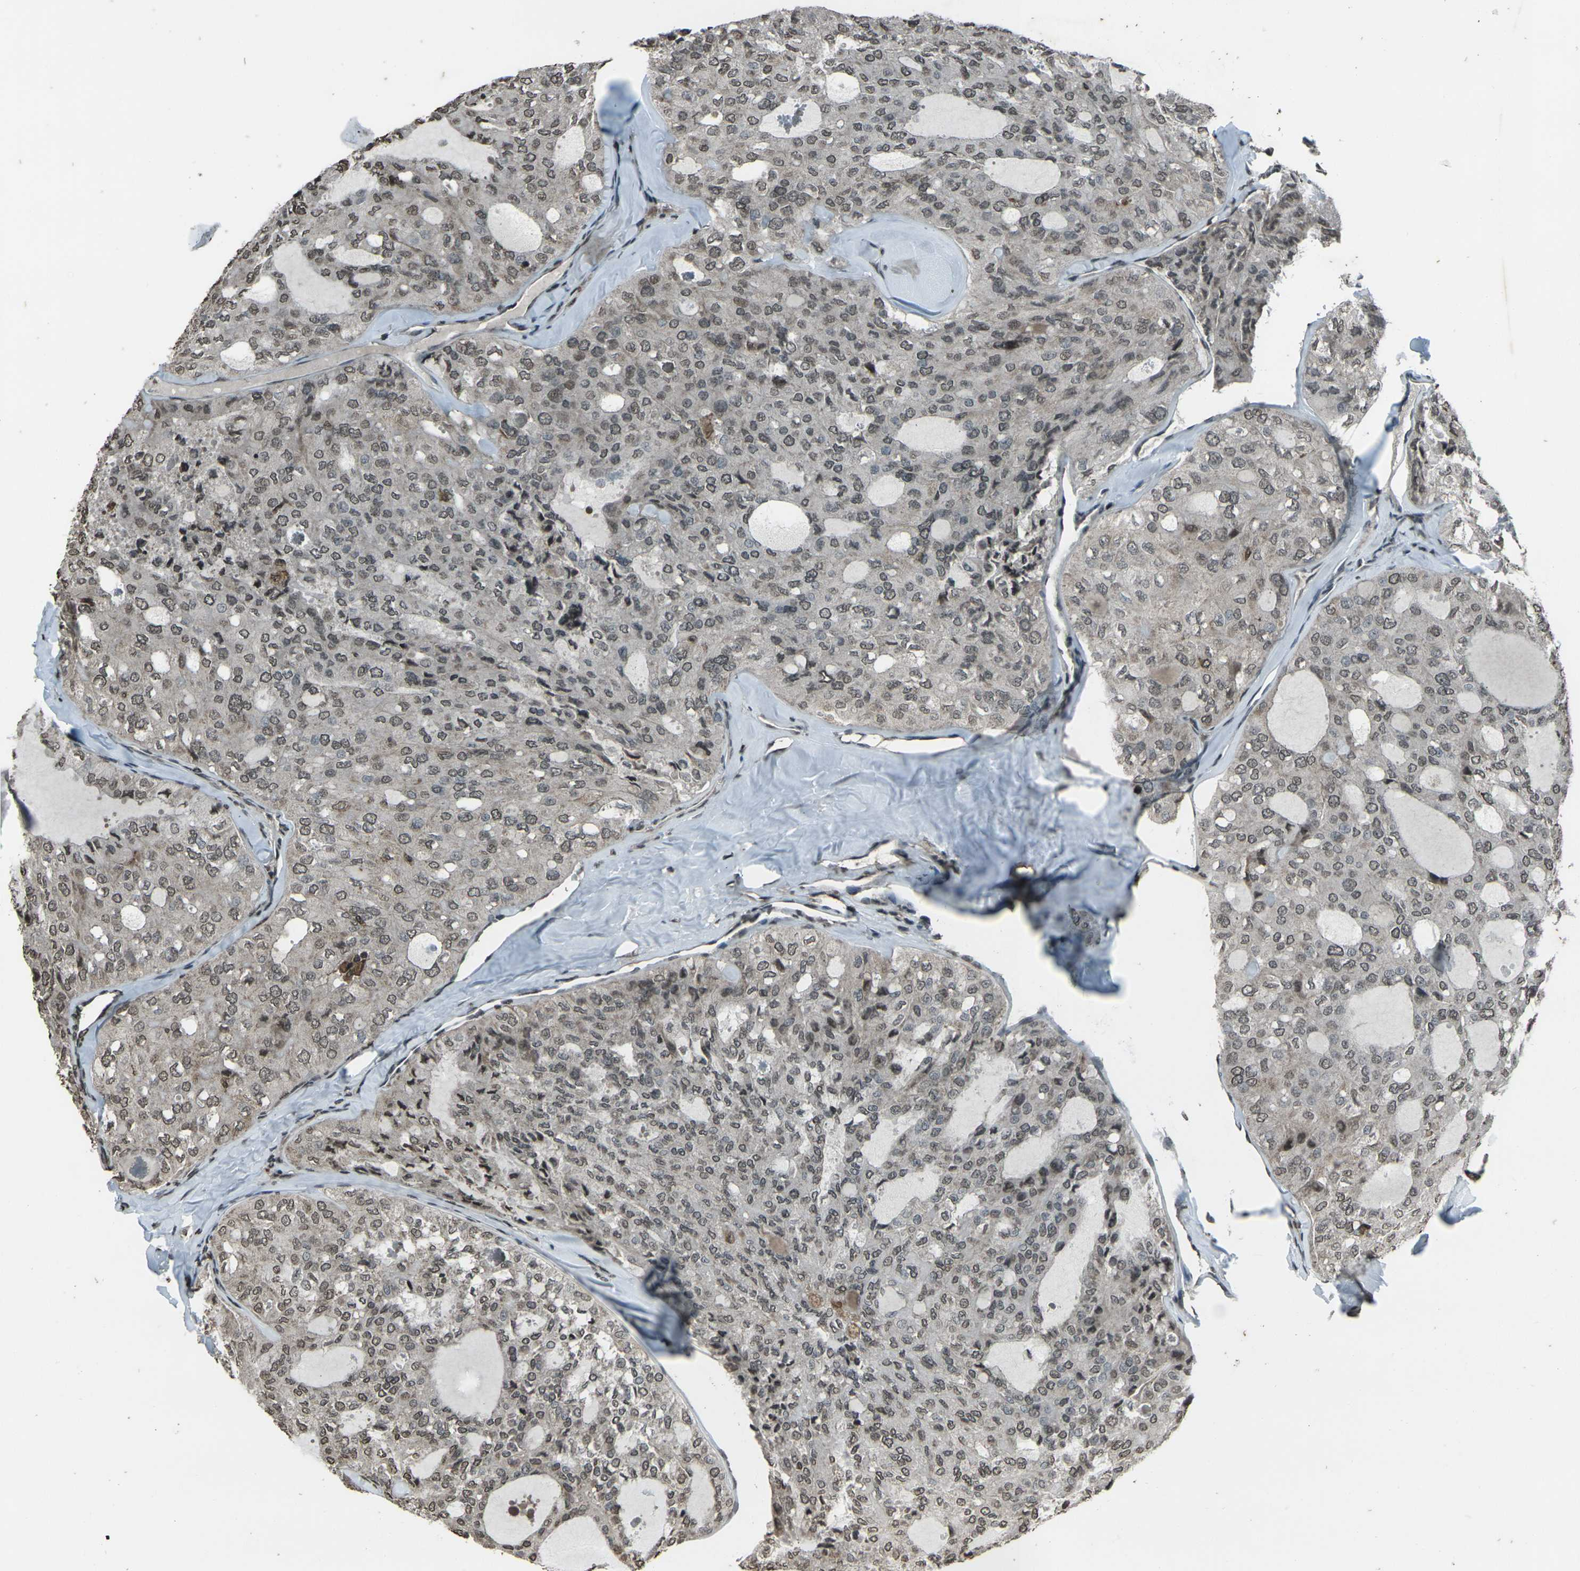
{"staining": {"intensity": "weak", "quantity": "25%-75%", "location": "nuclear"}, "tissue": "thyroid cancer", "cell_type": "Tumor cells", "image_type": "cancer", "snomed": [{"axis": "morphology", "description": "Follicular adenoma carcinoma, NOS"}, {"axis": "topography", "description": "Thyroid gland"}], "caption": "Immunohistochemical staining of follicular adenoma carcinoma (thyroid) reveals low levels of weak nuclear protein staining in approximately 25%-75% of tumor cells.", "gene": "PRPF8", "patient": {"sex": "male", "age": 75}}